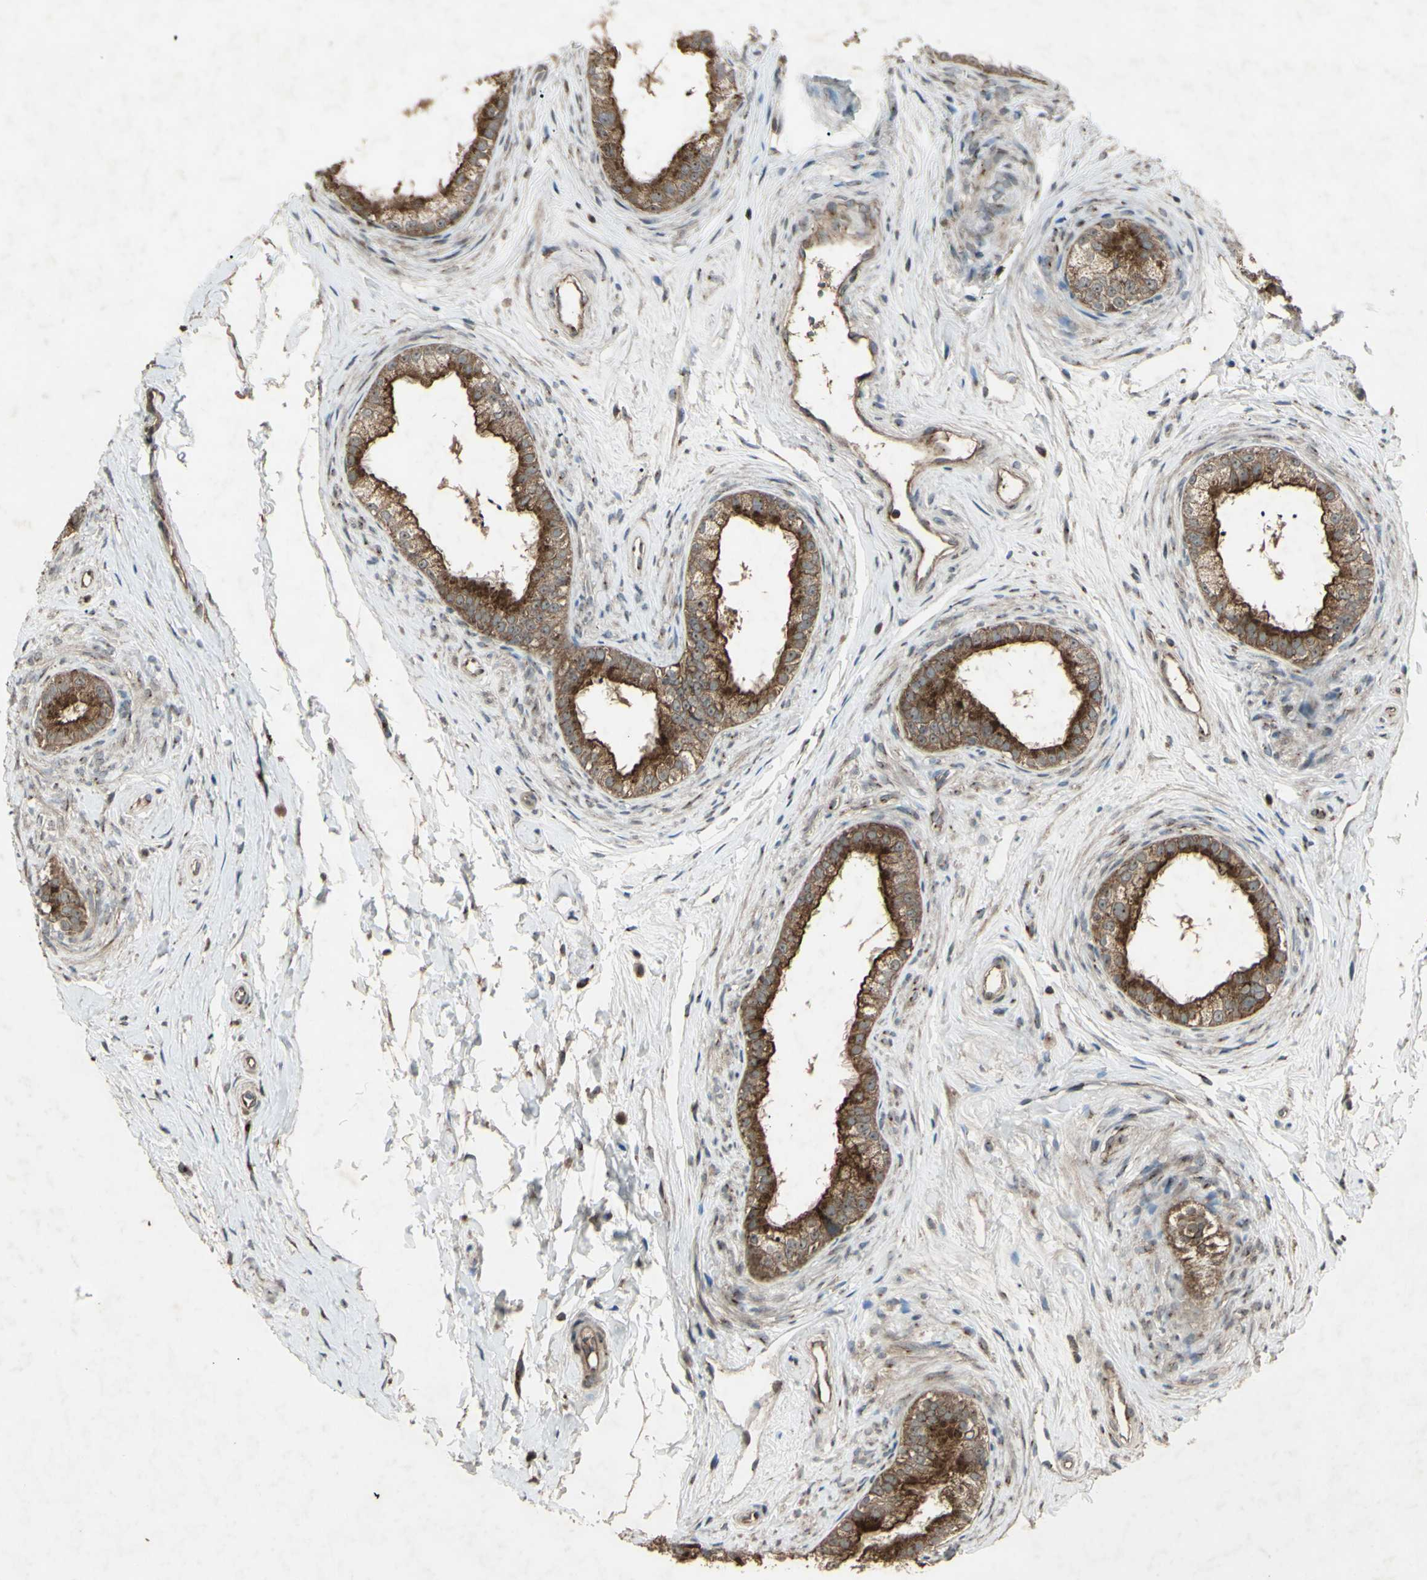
{"staining": {"intensity": "strong", "quantity": ">75%", "location": "cytoplasmic/membranous"}, "tissue": "epididymis", "cell_type": "Glandular cells", "image_type": "normal", "snomed": [{"axis": "morphology", "description": "Normal tissue, NOS"}, {"axis": "topography", "description": "Epididymis"}], "caption": "Human epididymis stained with a brown dye displays strong cytoplasmic/membranous positive expression in approximately >75% of glandular cells.", "gene": "AP1G1", "patient": {"sex": "male", "age": 56}}